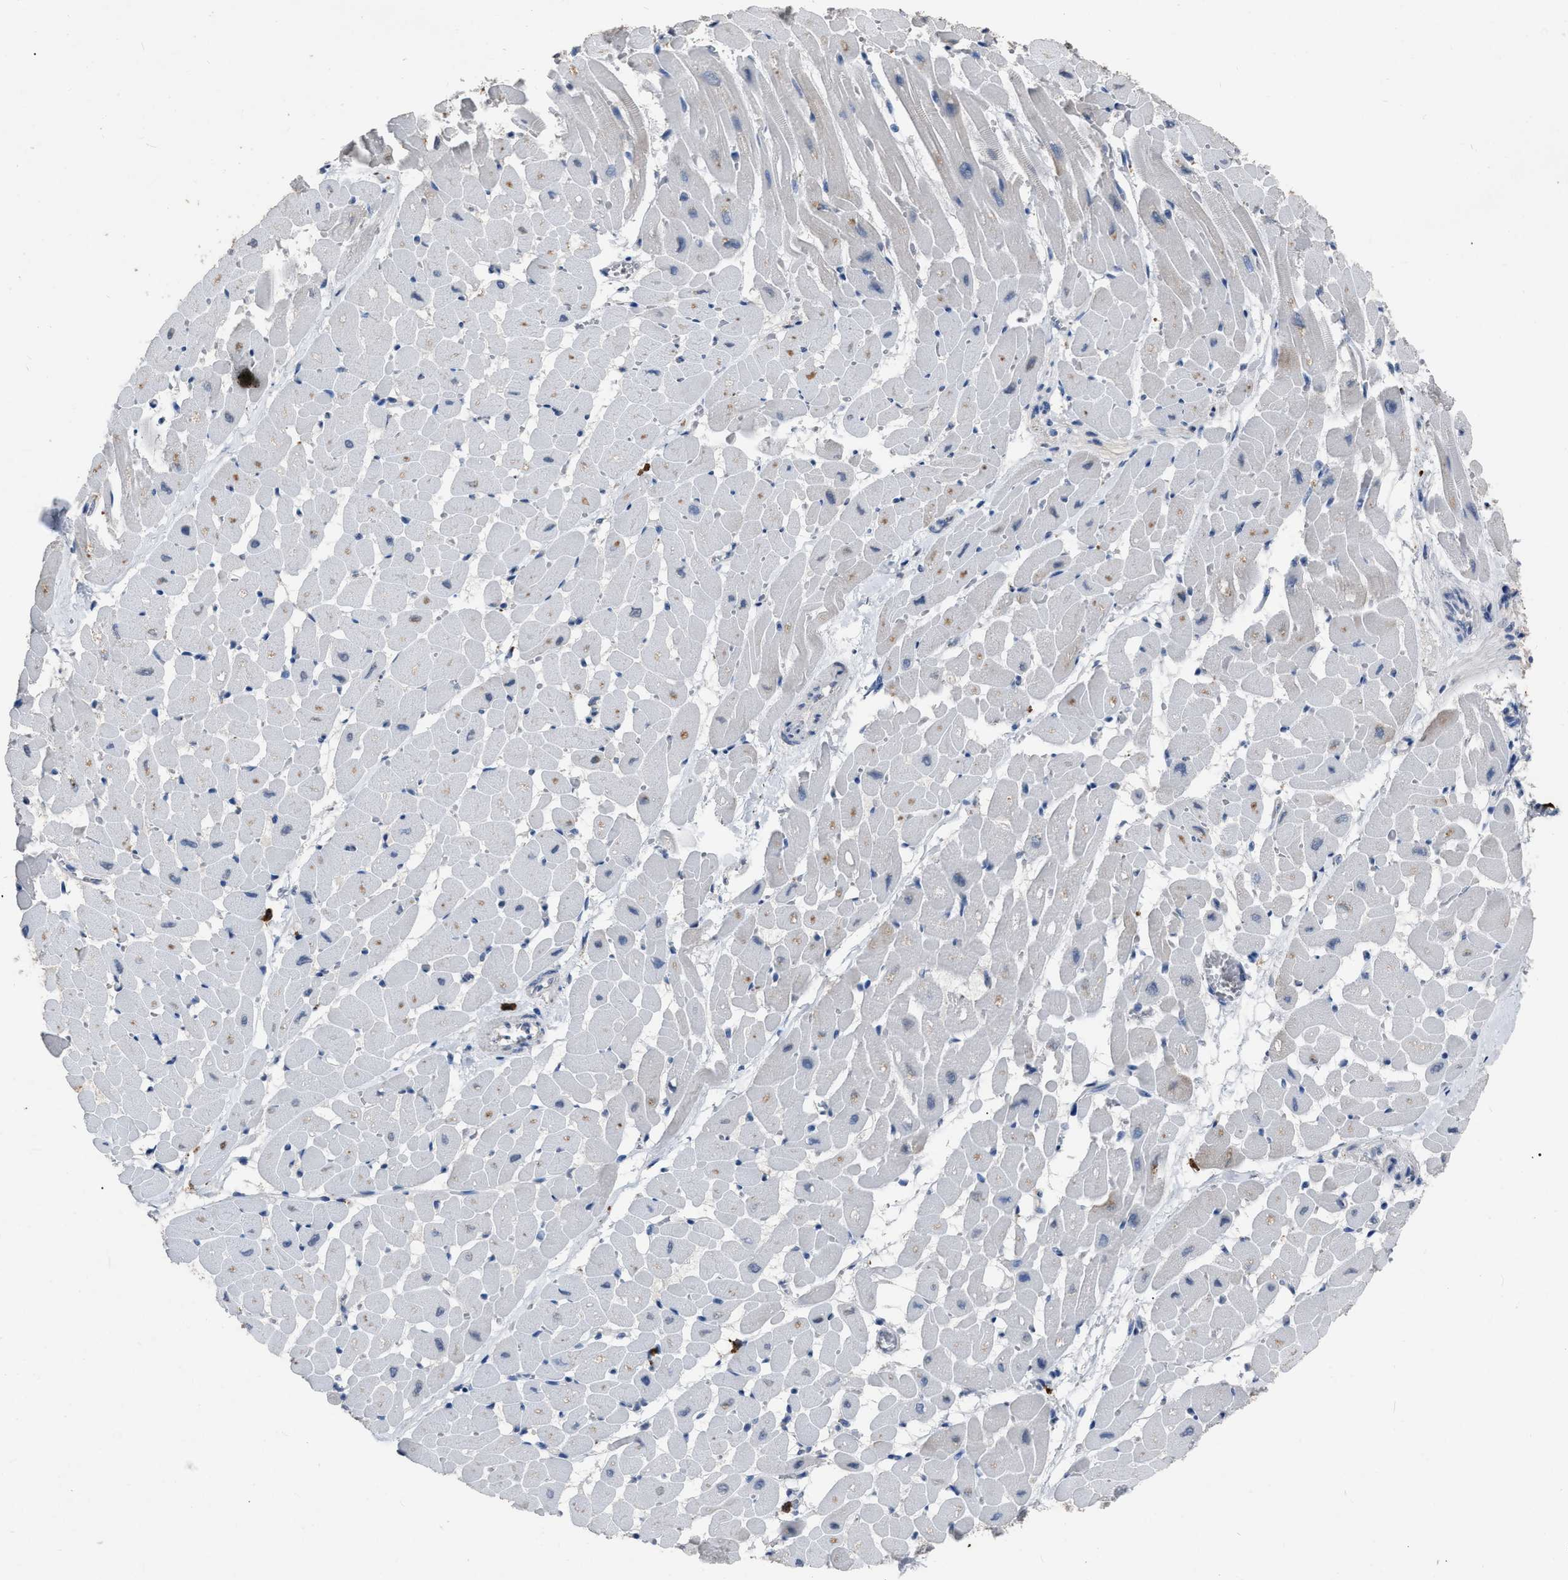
{"staining": {"intensity": "negative", "quantity": "none", "location": "none"}, "tissue": "heart muscle", "cell_type": "Cardiomyocytes", "image_type": "normal", "snomed": [{"axis": "morphology", "description": "Normal tissue, NOS"}, {"axis": "topography", "description": "Heart"}], "caption": "Immunohistochemistry (IHC) micrograph of unremarkable heart muscle stained for a protein (brown), which demonstrates no positivity in cardiomyocytes.", "gene": "HABP2", "patient": {"sex": "male", "age": 45}}